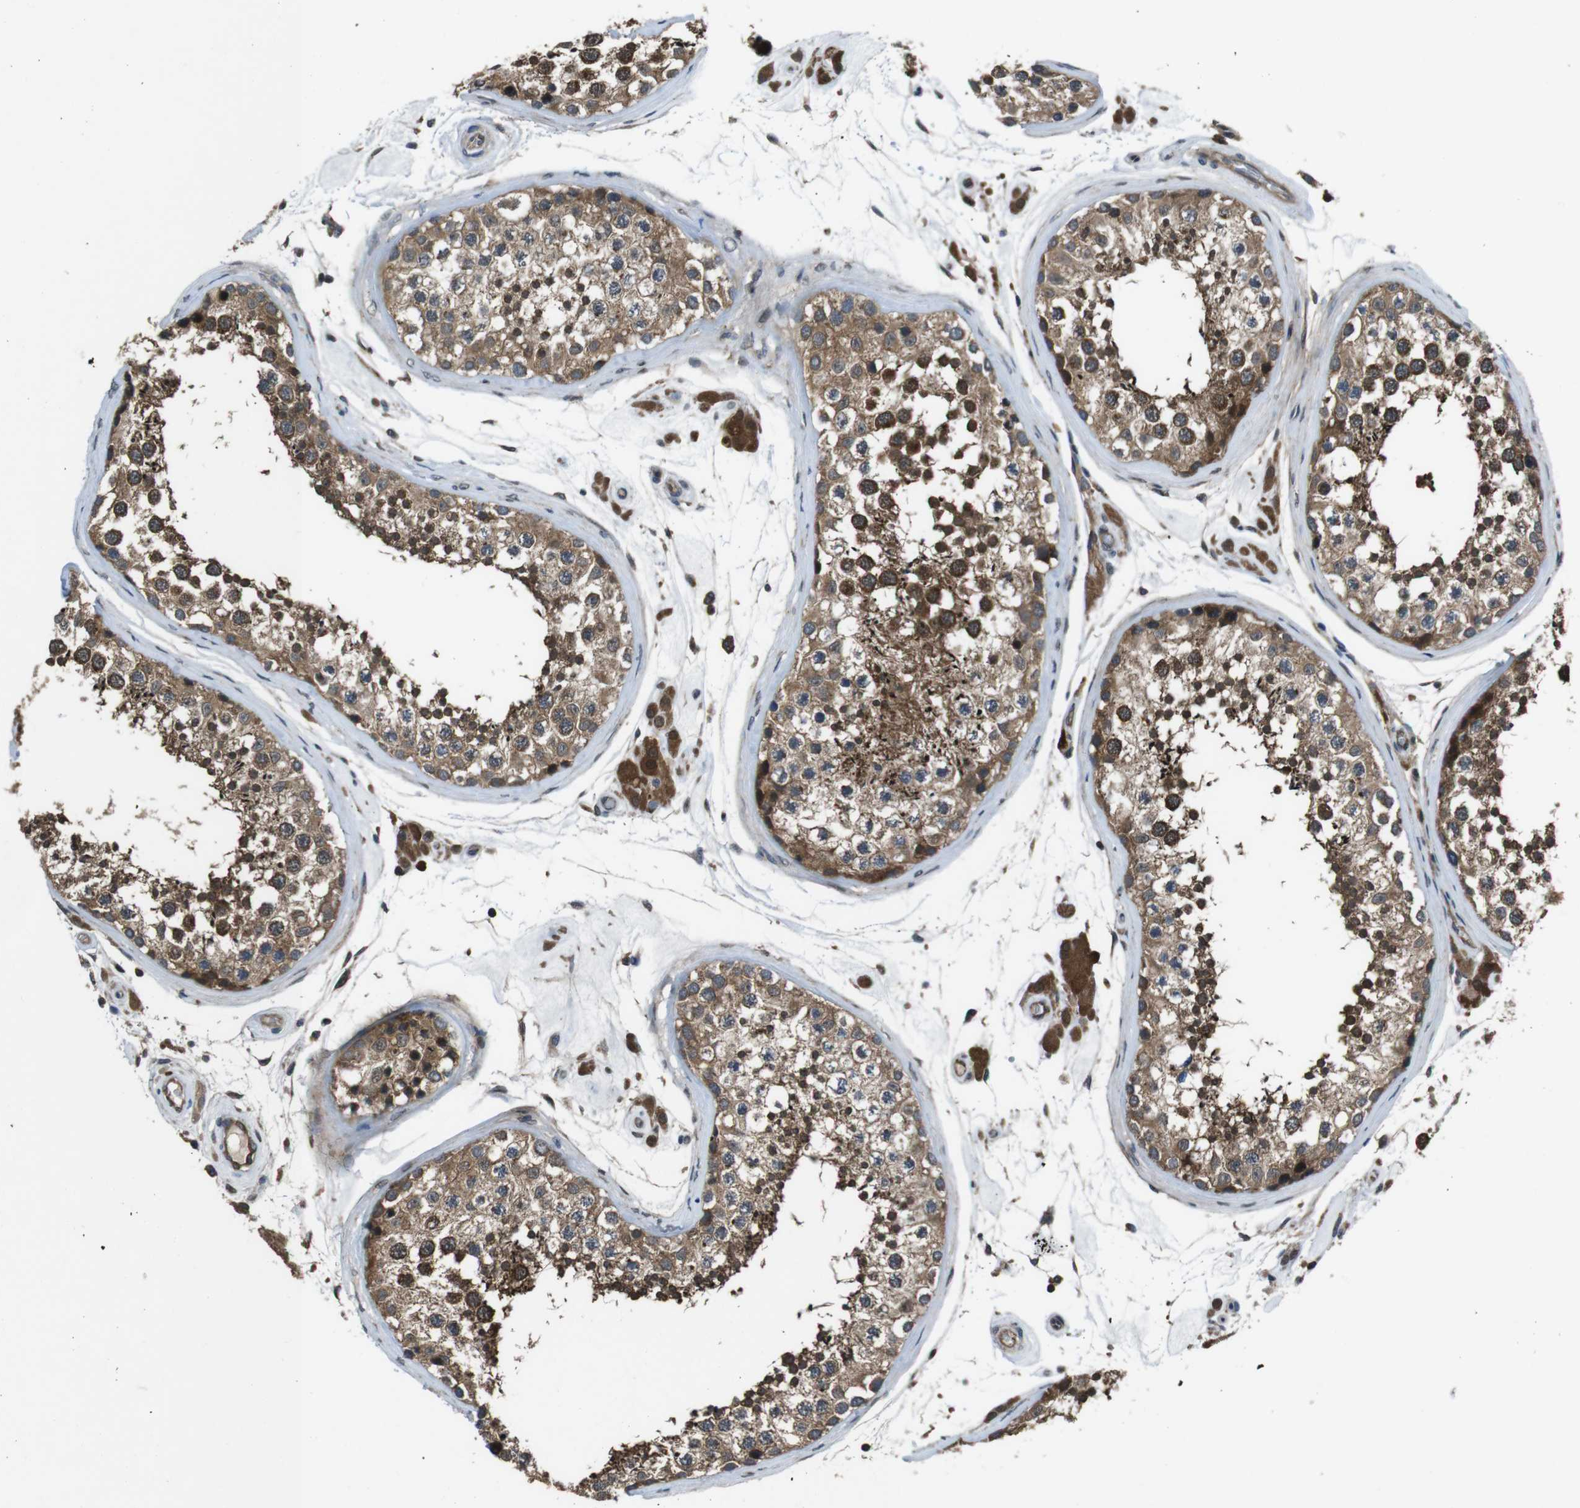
{"staining": {"intensity": "moderate", "quantity": ">75%", "location": "cytoplasmic/membranous"}, "tissue": "testis", "cell_type": "Cells in seminiferous ducts", "image_type": "normal", "snomed": [{"axis": "morphology", "description": "Normal tissue, NOS"}, {"axis": "topography", "description": "Testis"}], "caption": "Human testis stained with a brown dye shows moderate cytoplasmic/membranous positive staining in about >75% of cells in seminiferous ducts.", "gene": "SLC22A23", "patient": {"sex": "male", "age": 46}}